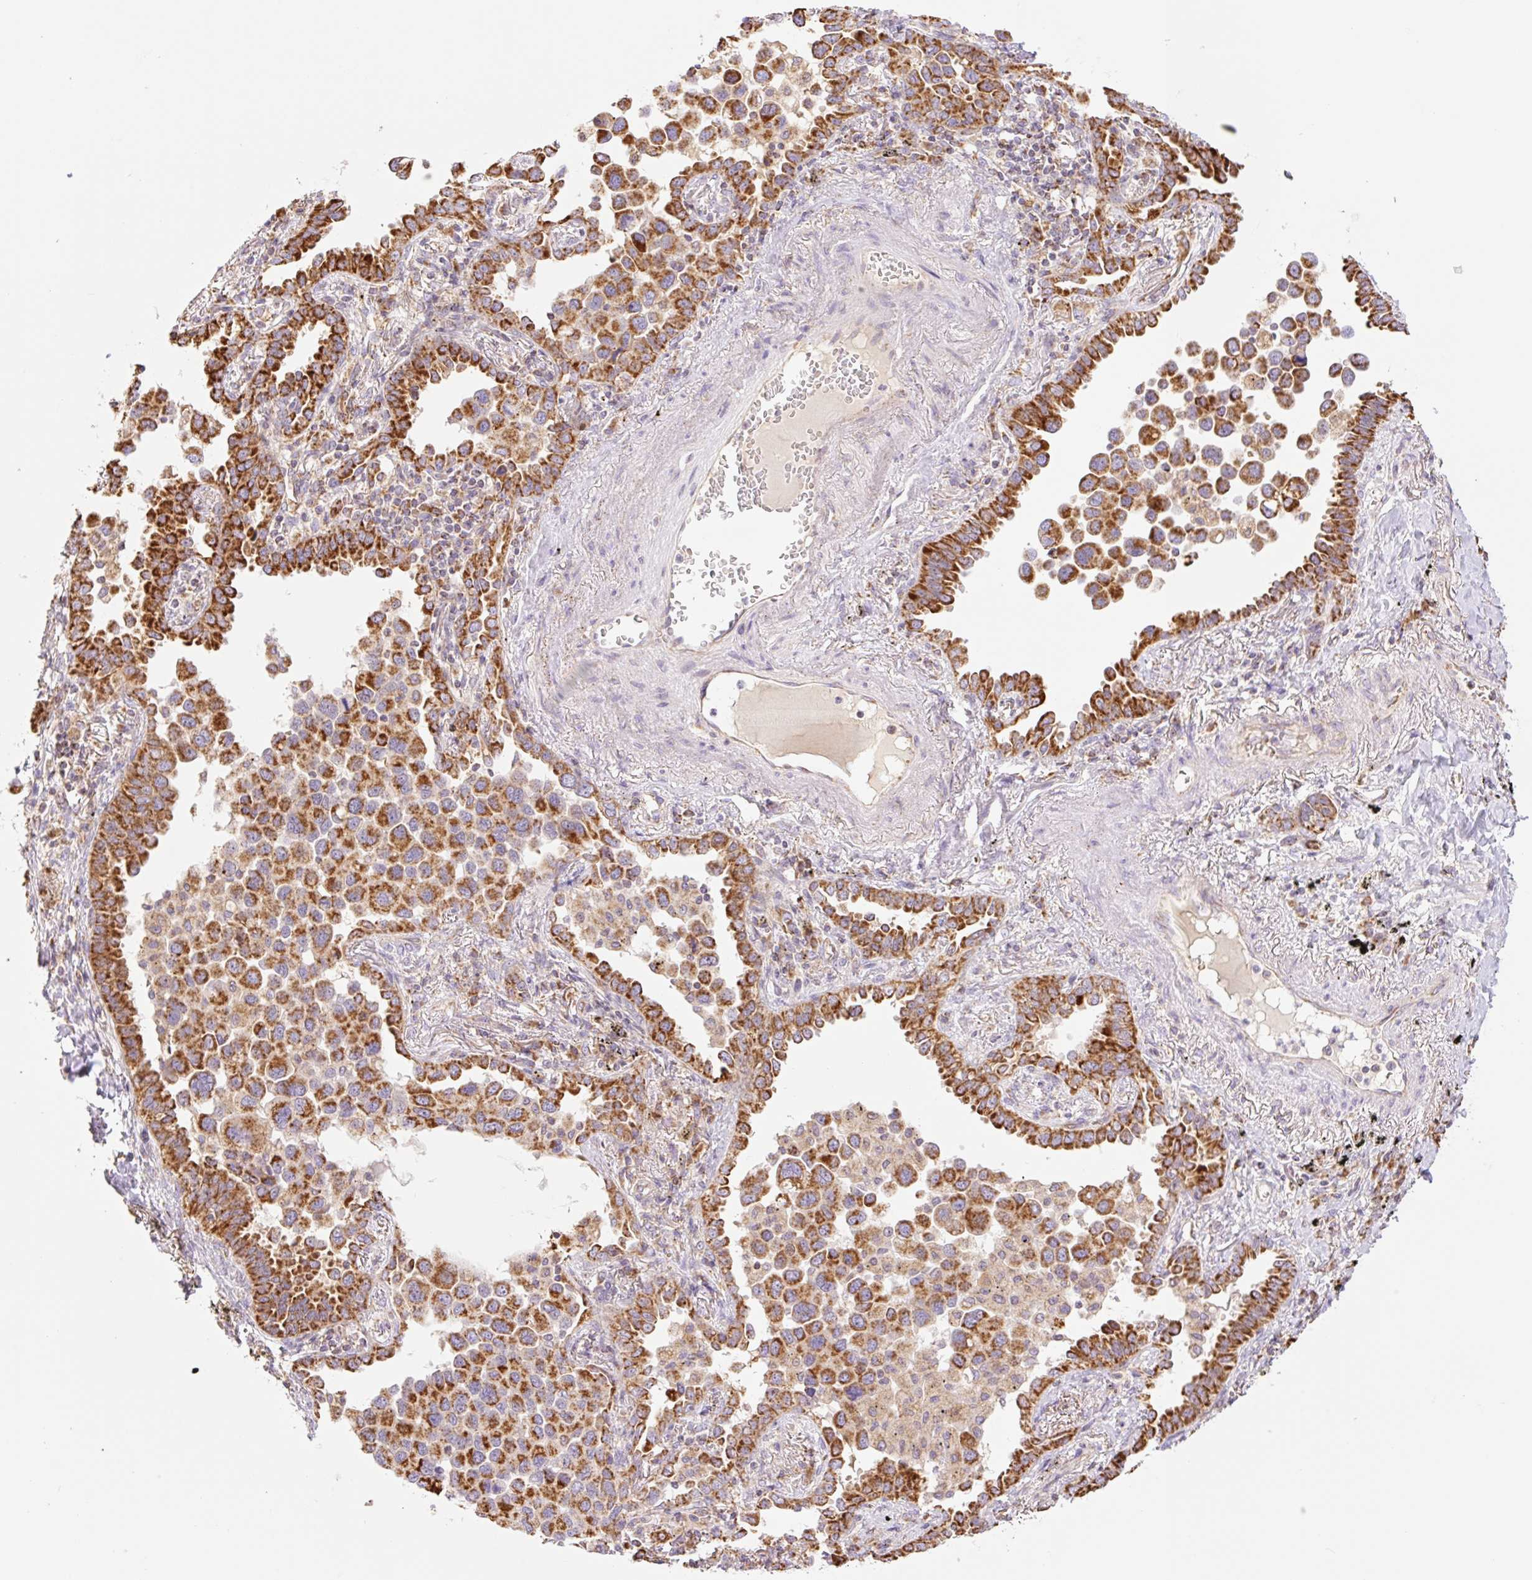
{"staining": {"intensity": "strong", "quantity": ">75%", "location": "cytoplasmic/membranous"}, "tissue": "lung cancer", "cell_type": "Tumor cells", "image_type": "cancer", "snomed": [{"axis": "morphology", "description": "Adenocarcinoma, NOS"}, {"axis": "topography", "description": "Lung"}], "caption": "Immunohistochemistry (IHC) histopathology image of neoplastic tissue: lung adenocarcinoma stained using IHC demonstrates high levels of strong protein expression localized specifically in the cytoplasmic/membranous of tumor cells, appearing as a cytoplasmic/membranous brown color.", "gene": "GOSR2", "patient": {"sex": "male", "age": 67}}